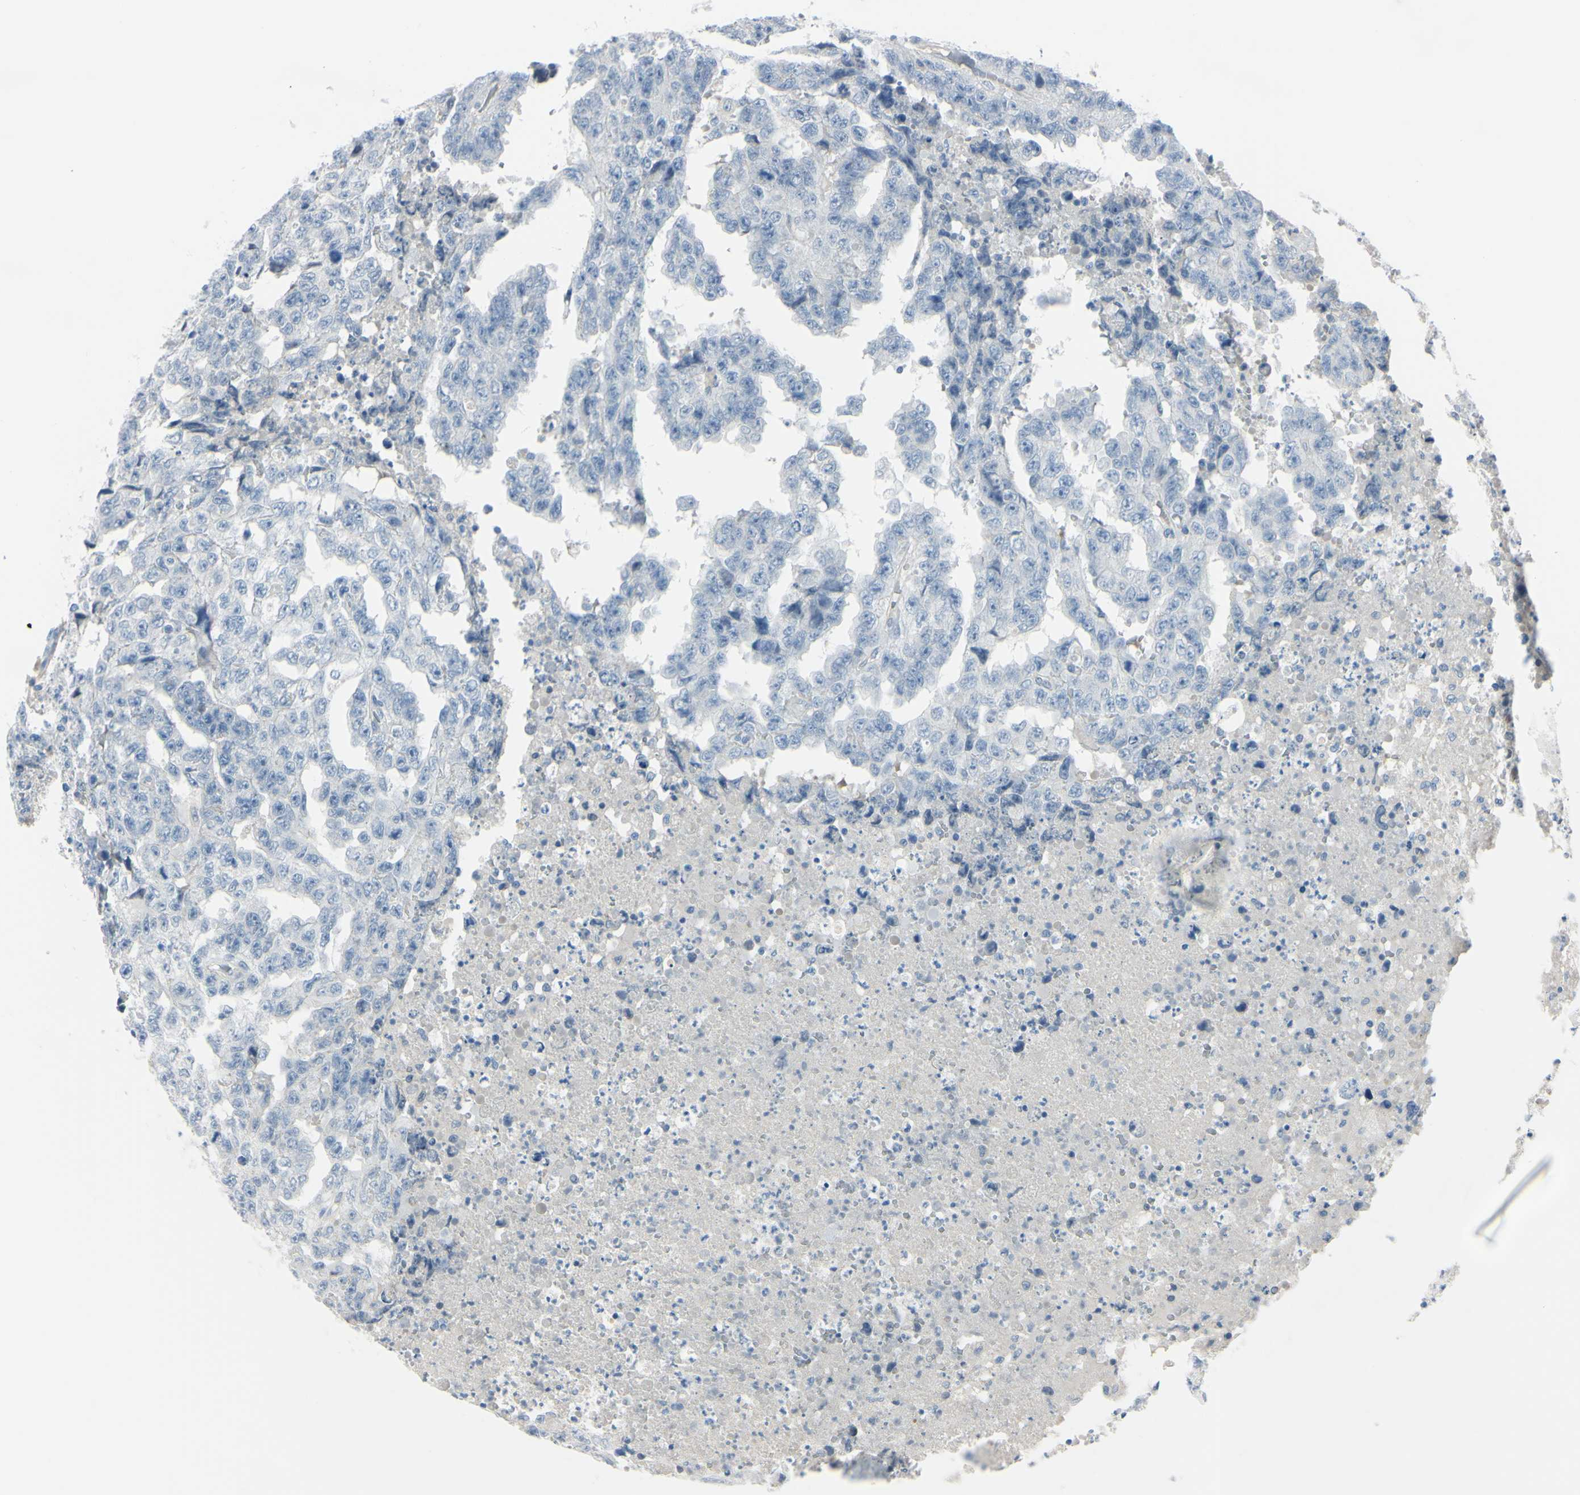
{"staining": {"intensity": "negative", "quantity": "none", "location": "none"}, "tissue": "testis cancer", "cell_type": "Tumor cells", "image_type": "cancer", "snomed": [{"axis": "morphology", "description": "Necrosis, NOS"}, {"axis": "morphology", "description": "Carcinoma, Embryonal, NOS"}, {"axis": "topography", "description": "Testis"}], "caption": "Tumor cells are negative for protein expression in human testis cancer (embryonal carcinoma).", "gene": "ASB9", "patient": {"sex": "male", "age": 19}}